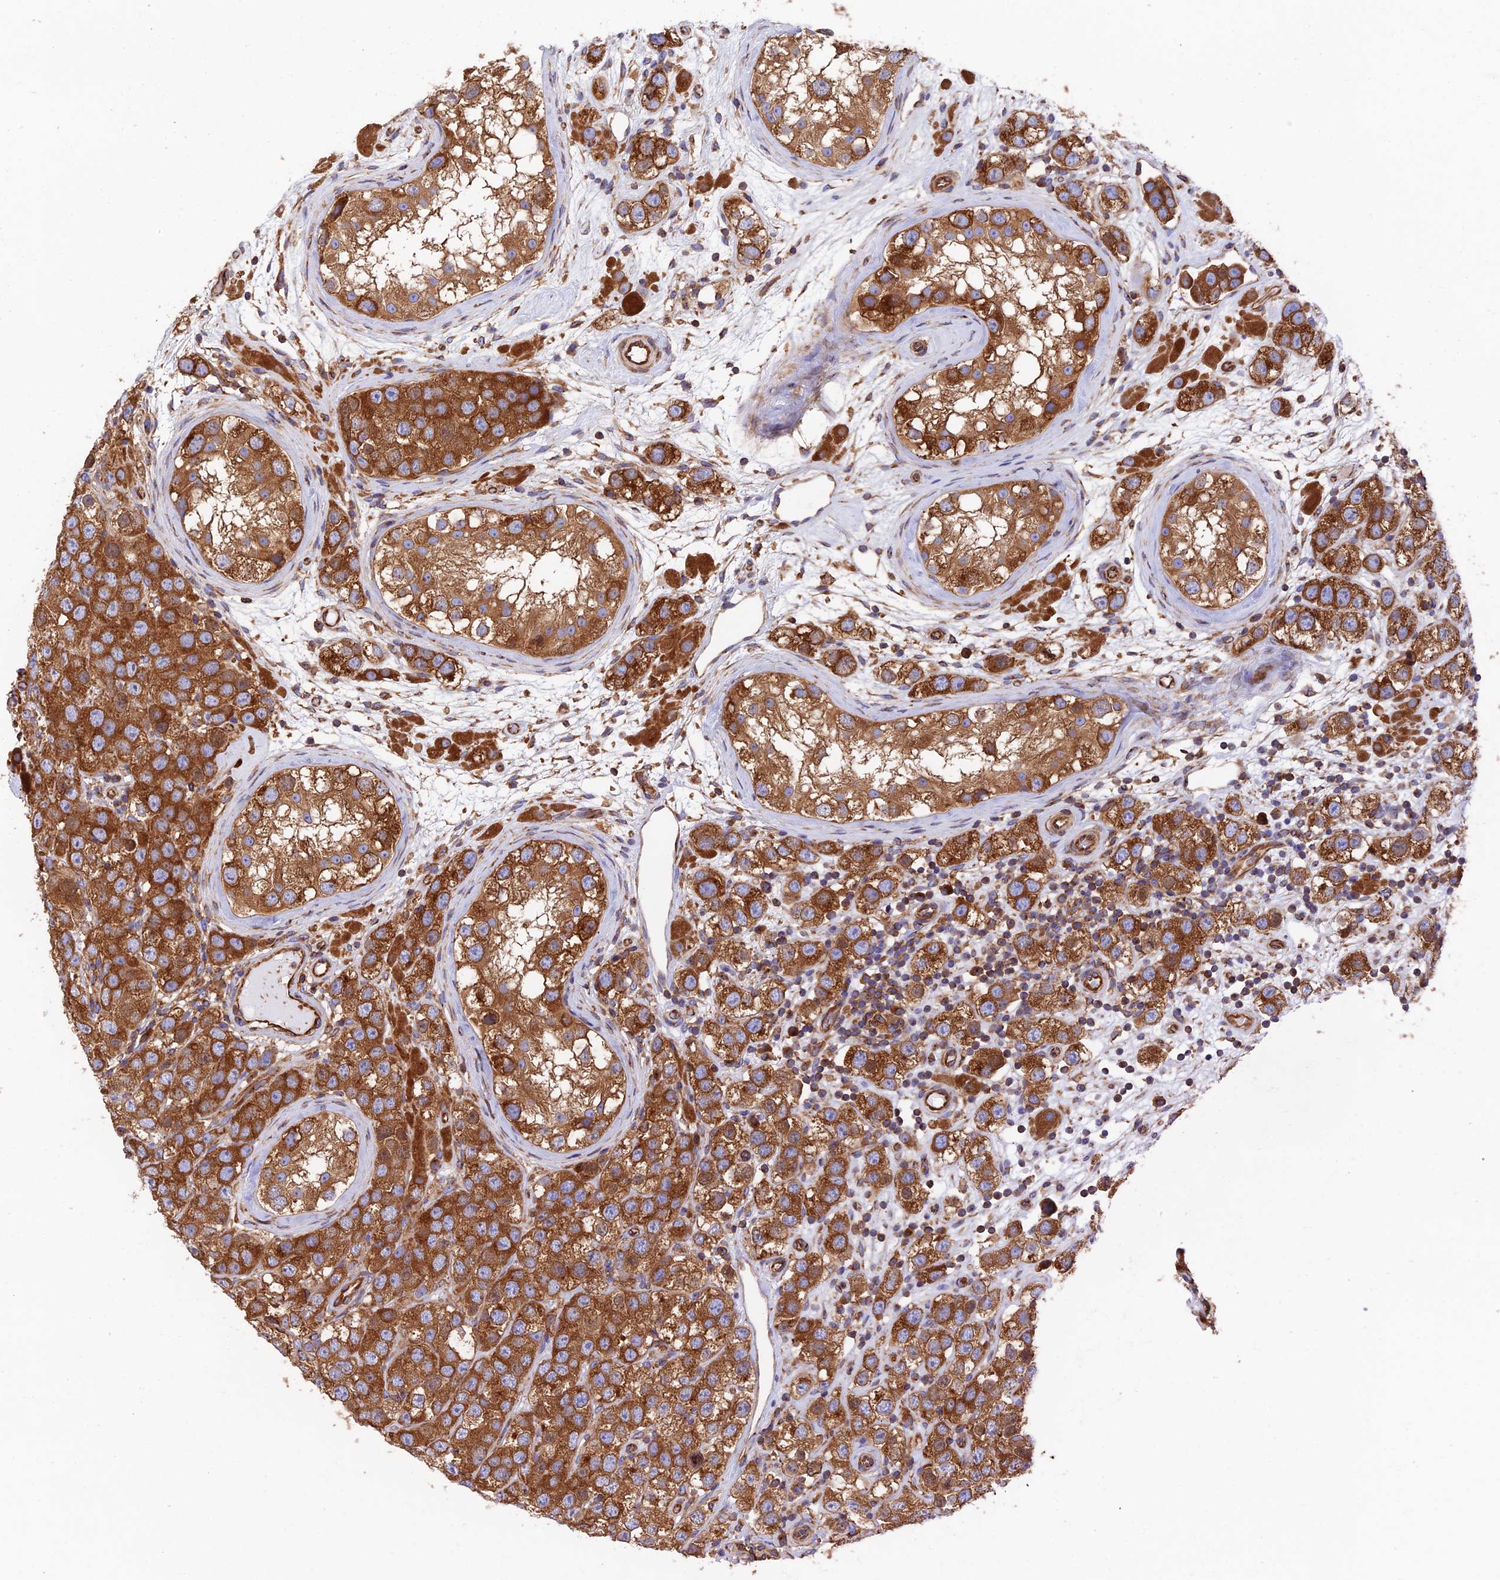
{"staining": {"intensity": "strong", "quantity": ">75%", "location": "cytoplasmic/membranous"}, "tissue": "testis cancer", "cell_type": "Tumor cells", "image_type": "cancer", "snomed": [{"axis": "morphology", "description": "Seminoma, NOS"}, {"axis": "topography", "description": "Testis"}], "caption": "Seminoma (testis) stained for a protein displays strong cytoplasmic/membranous positivity in tumor cells. (DAB (3,3'-diaminobenzidine) = brown stain, brightfield microscopy at high magnification).", "gene": "DCTN2", "patient": {"sex": "male", "age": 28}}